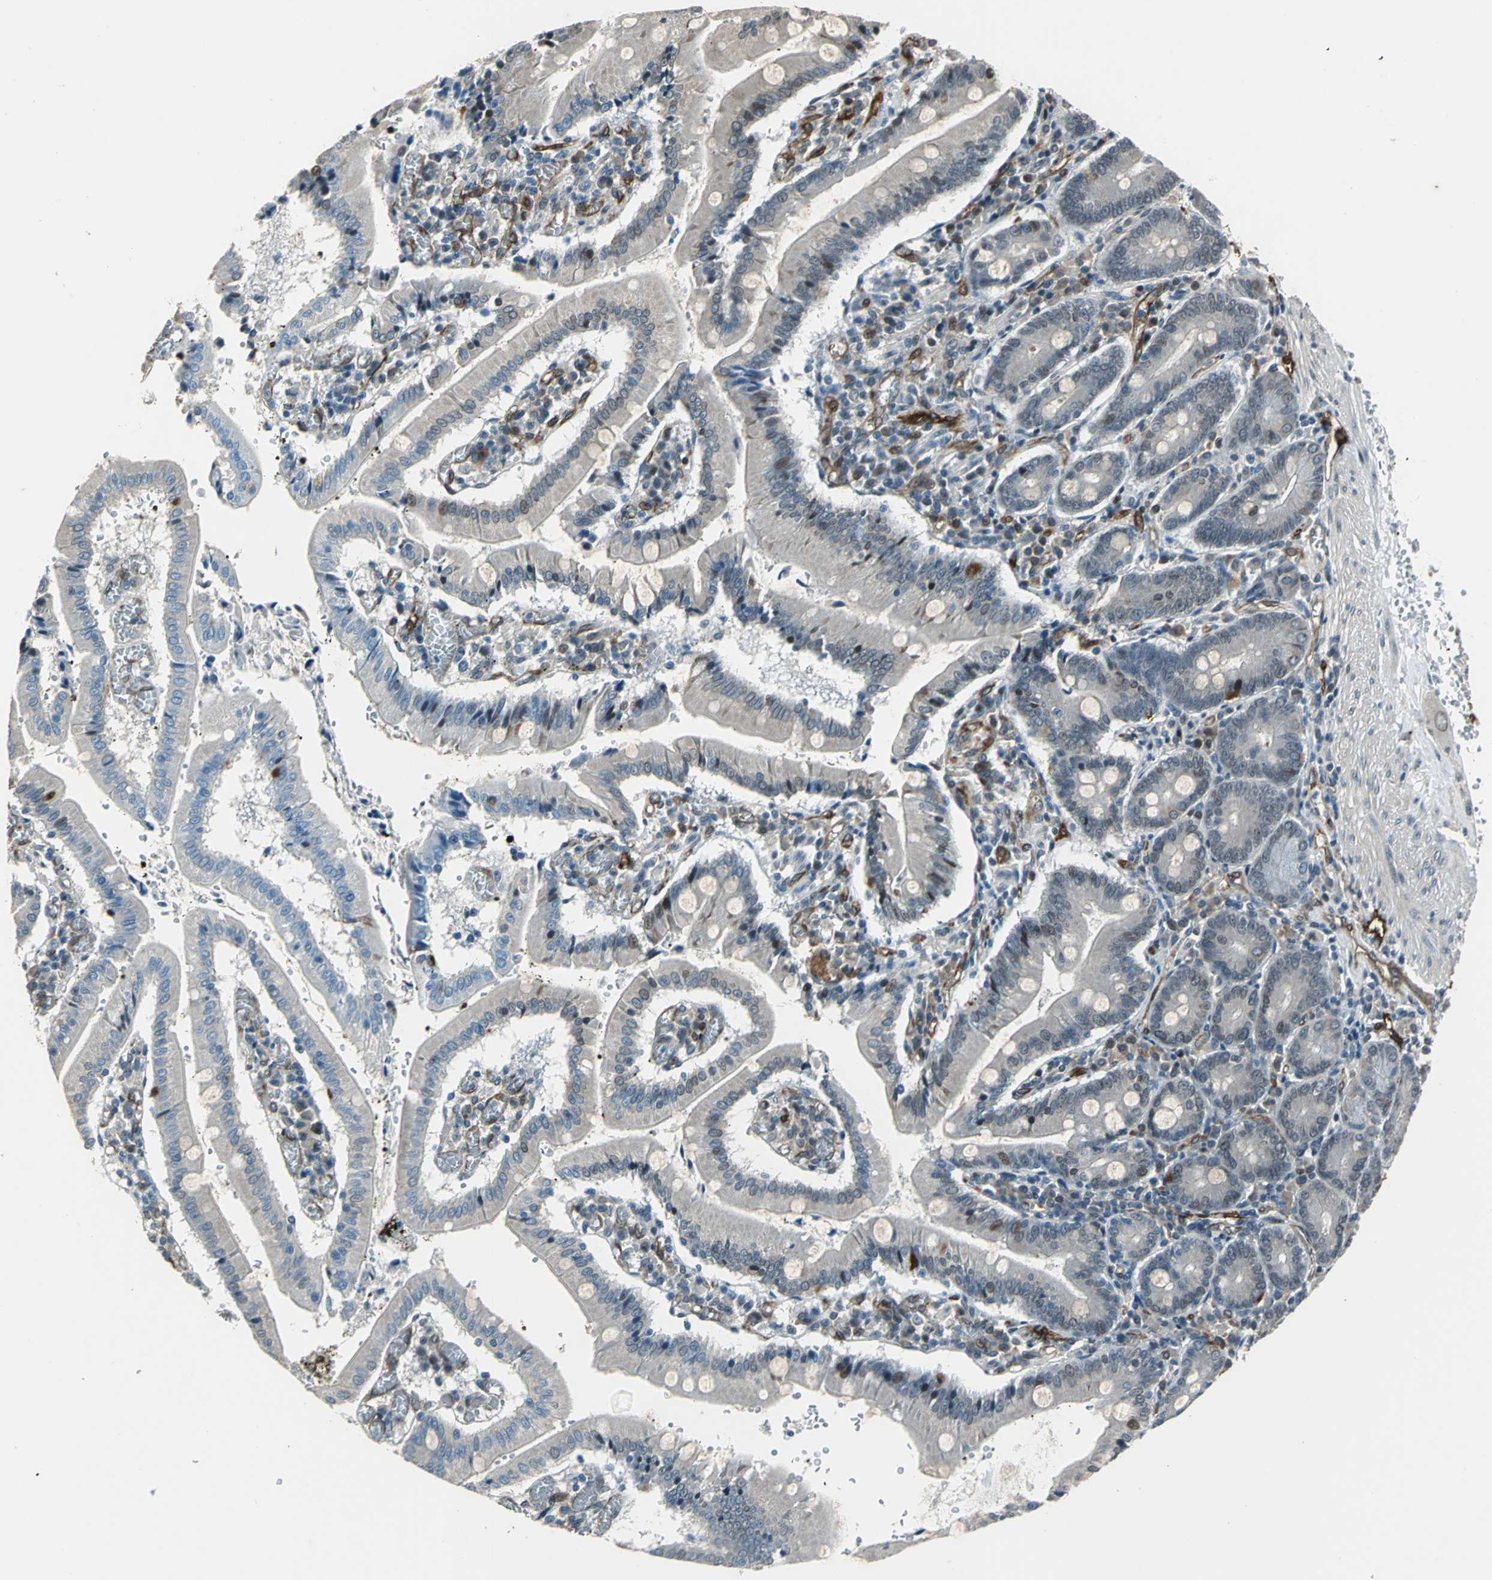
{"staining": {"intensity": "strong", "quantity": "25%-75%", "location": "cytoplasmic/membranous,nuclear"}, "tissue": "small intestine", "cell_type": "Glandular cells", "image_type": "normal", "snomed": [{"axis": "morphology", "description": "Normal tissue, NOS"}, {"axis": "topography", "description": "Small intestine"}], "caption": "About 25%-75% of glandular cells in unremarkable small intestine reveal strong cytoplasmic/membranous,nuclear protein staining as visualized by brown immunohistochemical staining.", "gene": "BRIP1", "patient": {"sex": "male", "age": 71}}